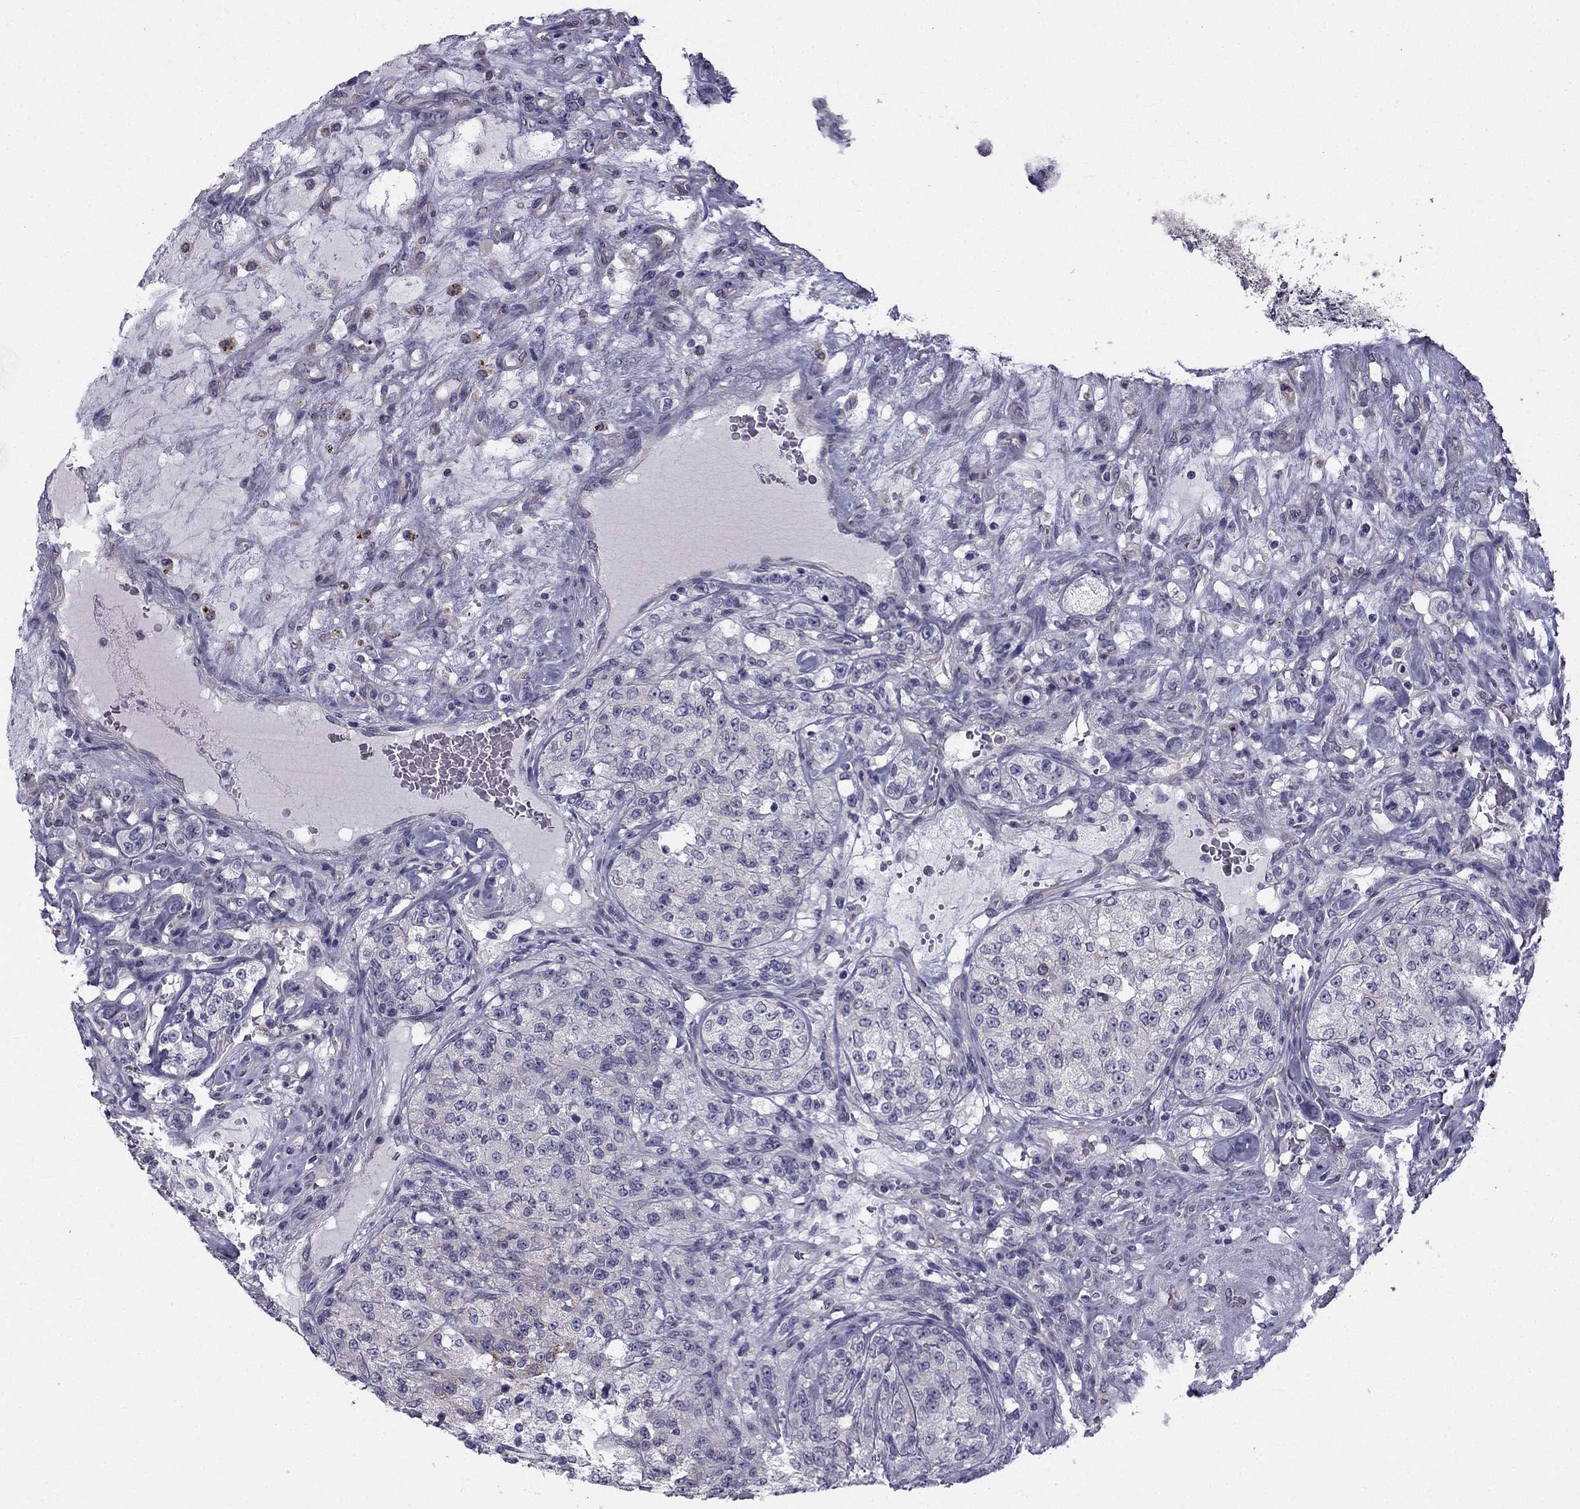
{"staining": {"intensity": "negative", "quantity": "none", "location": "none"}, "tissue": "renal cancer", "cell_type": "Tumor cells", "image_type": "cancer", "snomed": [{"axis": "morphology", "description": "Adenocarcinoma, NOS"}, {"axis": "topography", "description": "Kidney"}], "caption": "Renal cancer was stained to show a protein in brown. There is no significant expression in tumor cells.", "gene": "CCDC40", "patient": {"sex": "female", "age": 63}}